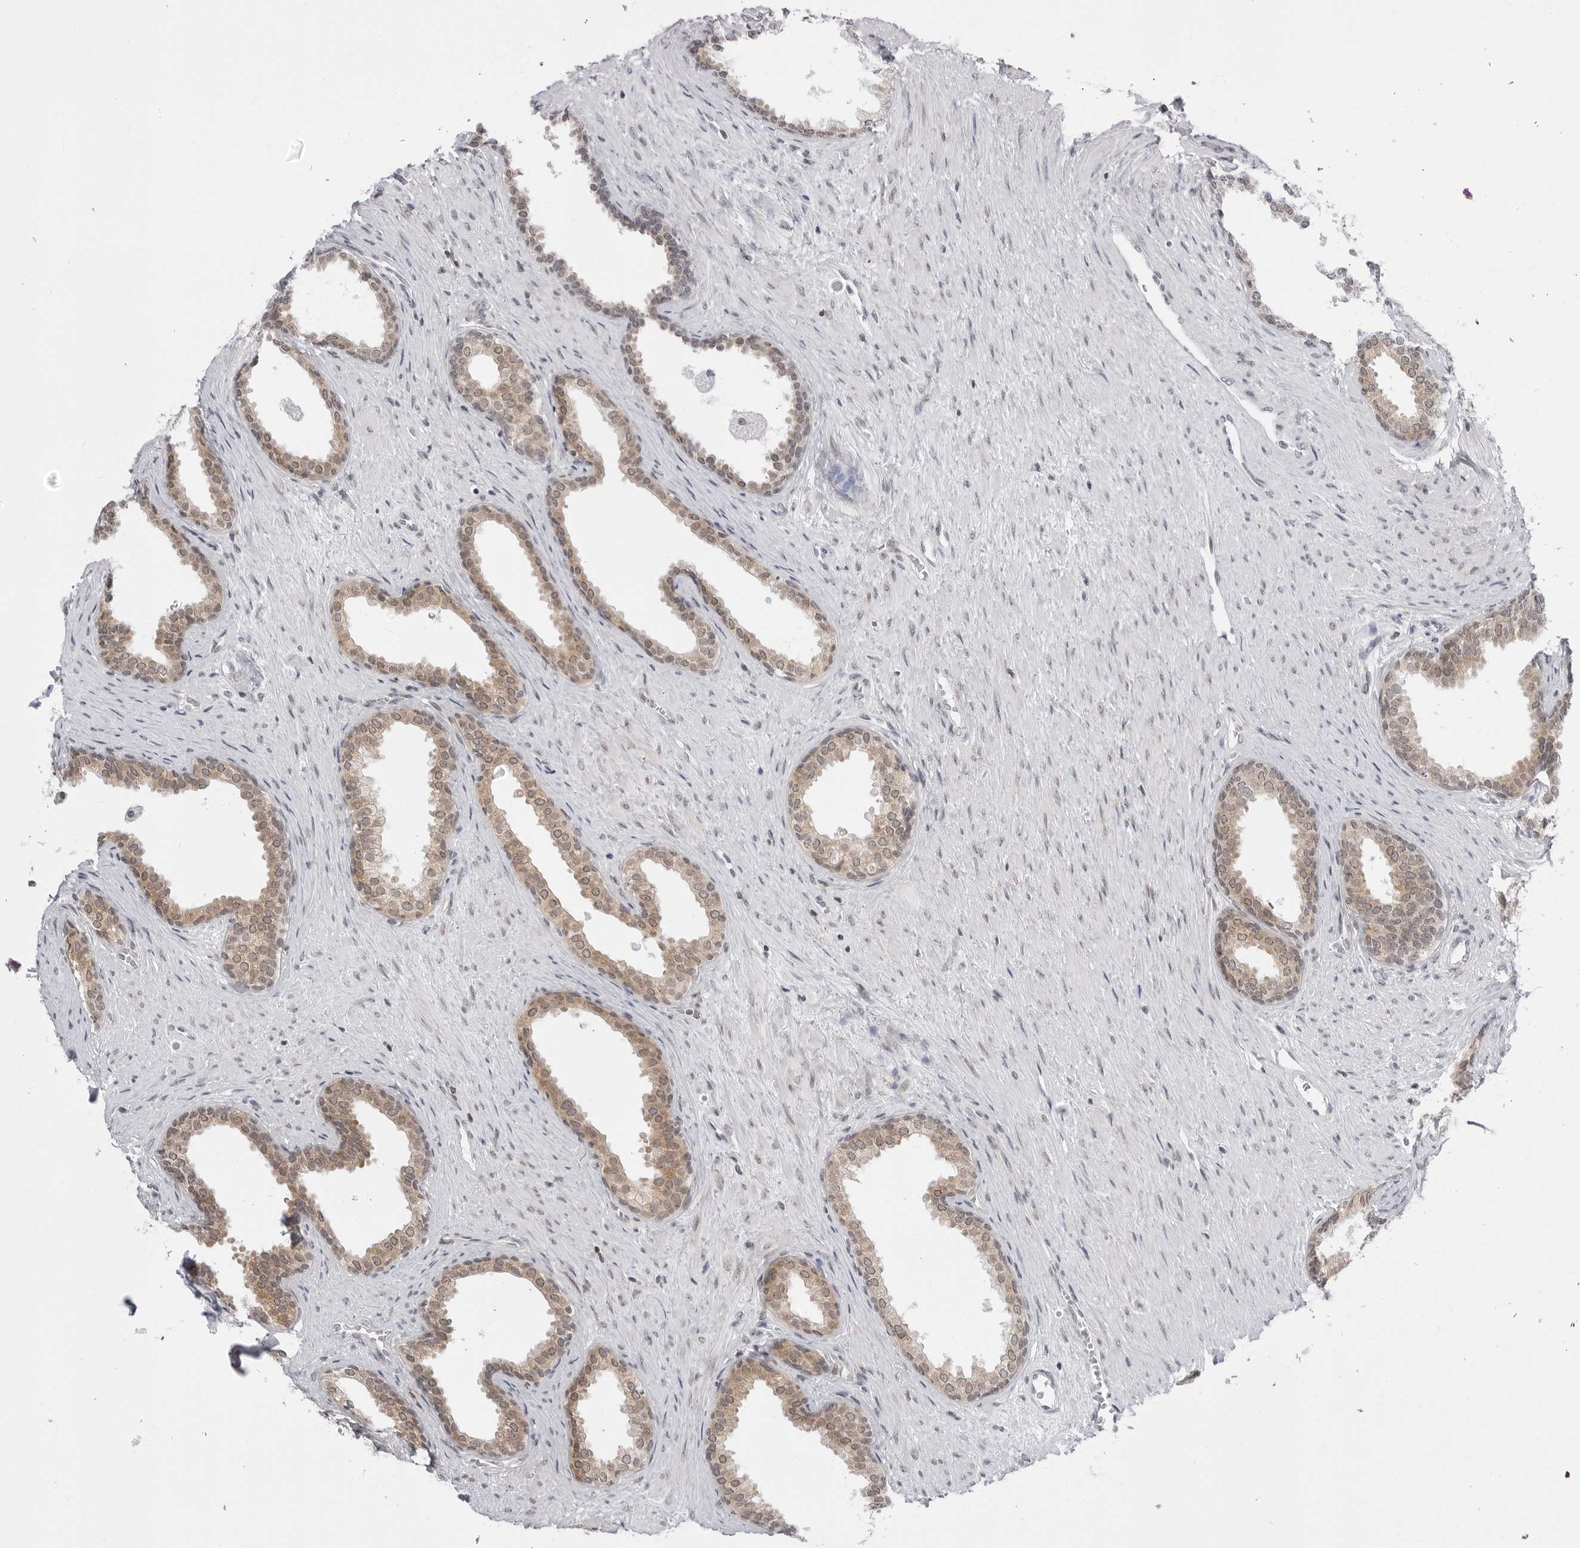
{"staining": {"intensity": "moderate", "quantity": "25%-75%", "location": "cytoplasmic/membranous,nuclear"}, "tissue": "prostate", "cell_type": "Glandular cells", "image_type": "normal", "snomed": [{"axis": "morphology", "description": "Normal tissue, NOS"}, {"axis": "topography", "description": "Prostate"}], "caption": "Prostate stained for a protein (brown) displays moderate cytoplasmic/membranous,nuclear positive staining in approximately 25%-75% of glandular cells.", "gene": "PPP2R5C", "patient": {"sex": "male", "age": 76}}